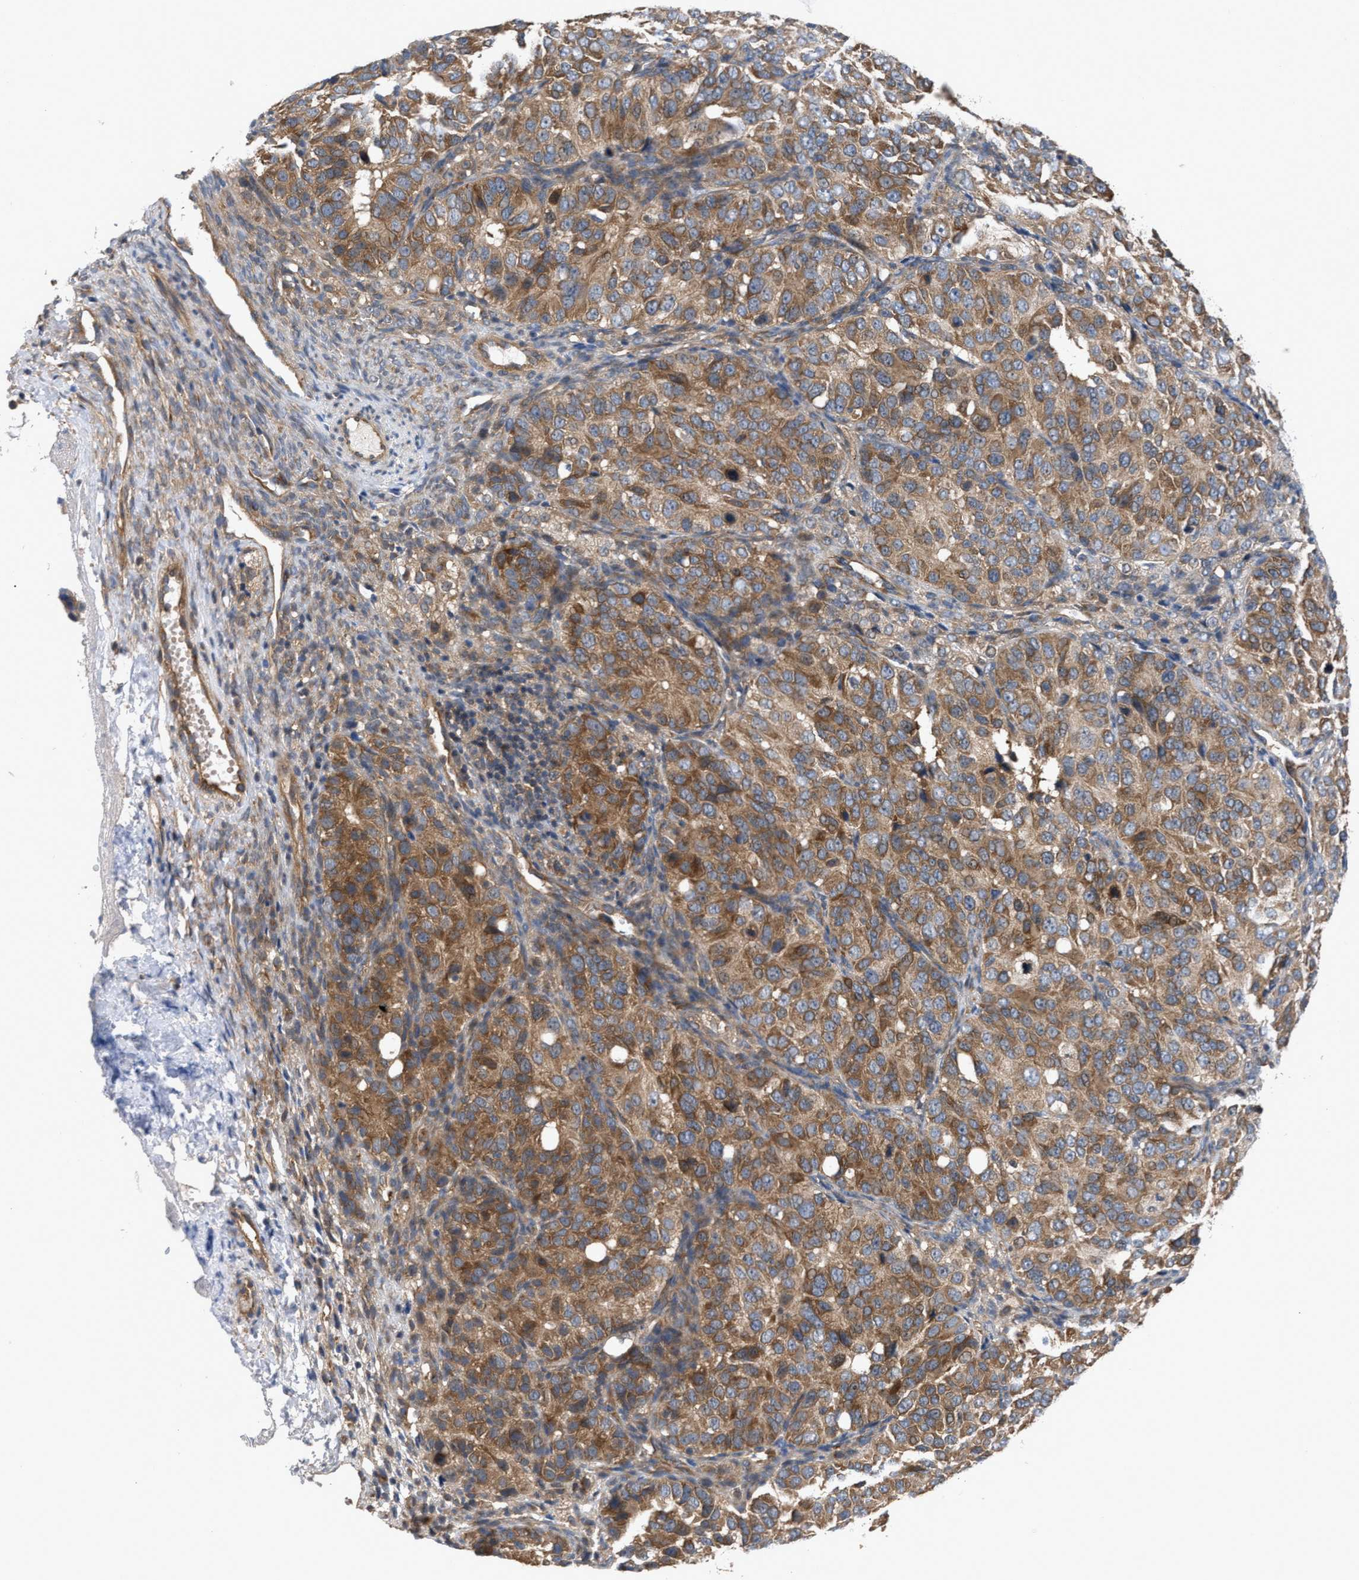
{"staining": {"intensity": "moderate", "quantity": ">75%", "location": "cytoplasmic/membranous"}, "tissue": "ovarian cancer", "cell_type": "Tumor cells", "image_type": "cancer", "snomed": [{"axis": "morphology", "description": "Carcinoma, endometroid"}, {"axis": "topography", "description": "Ovary"}], "caption": "About >75% of tumor cells in human ovarian endometroid carcinoma reveal moderate cytoplasmic/membranous protein expression as visualized by brown immunohistochemical staining.", "gene": "LAPTM4B", "patient": {"sex": "female", "age": 51}}